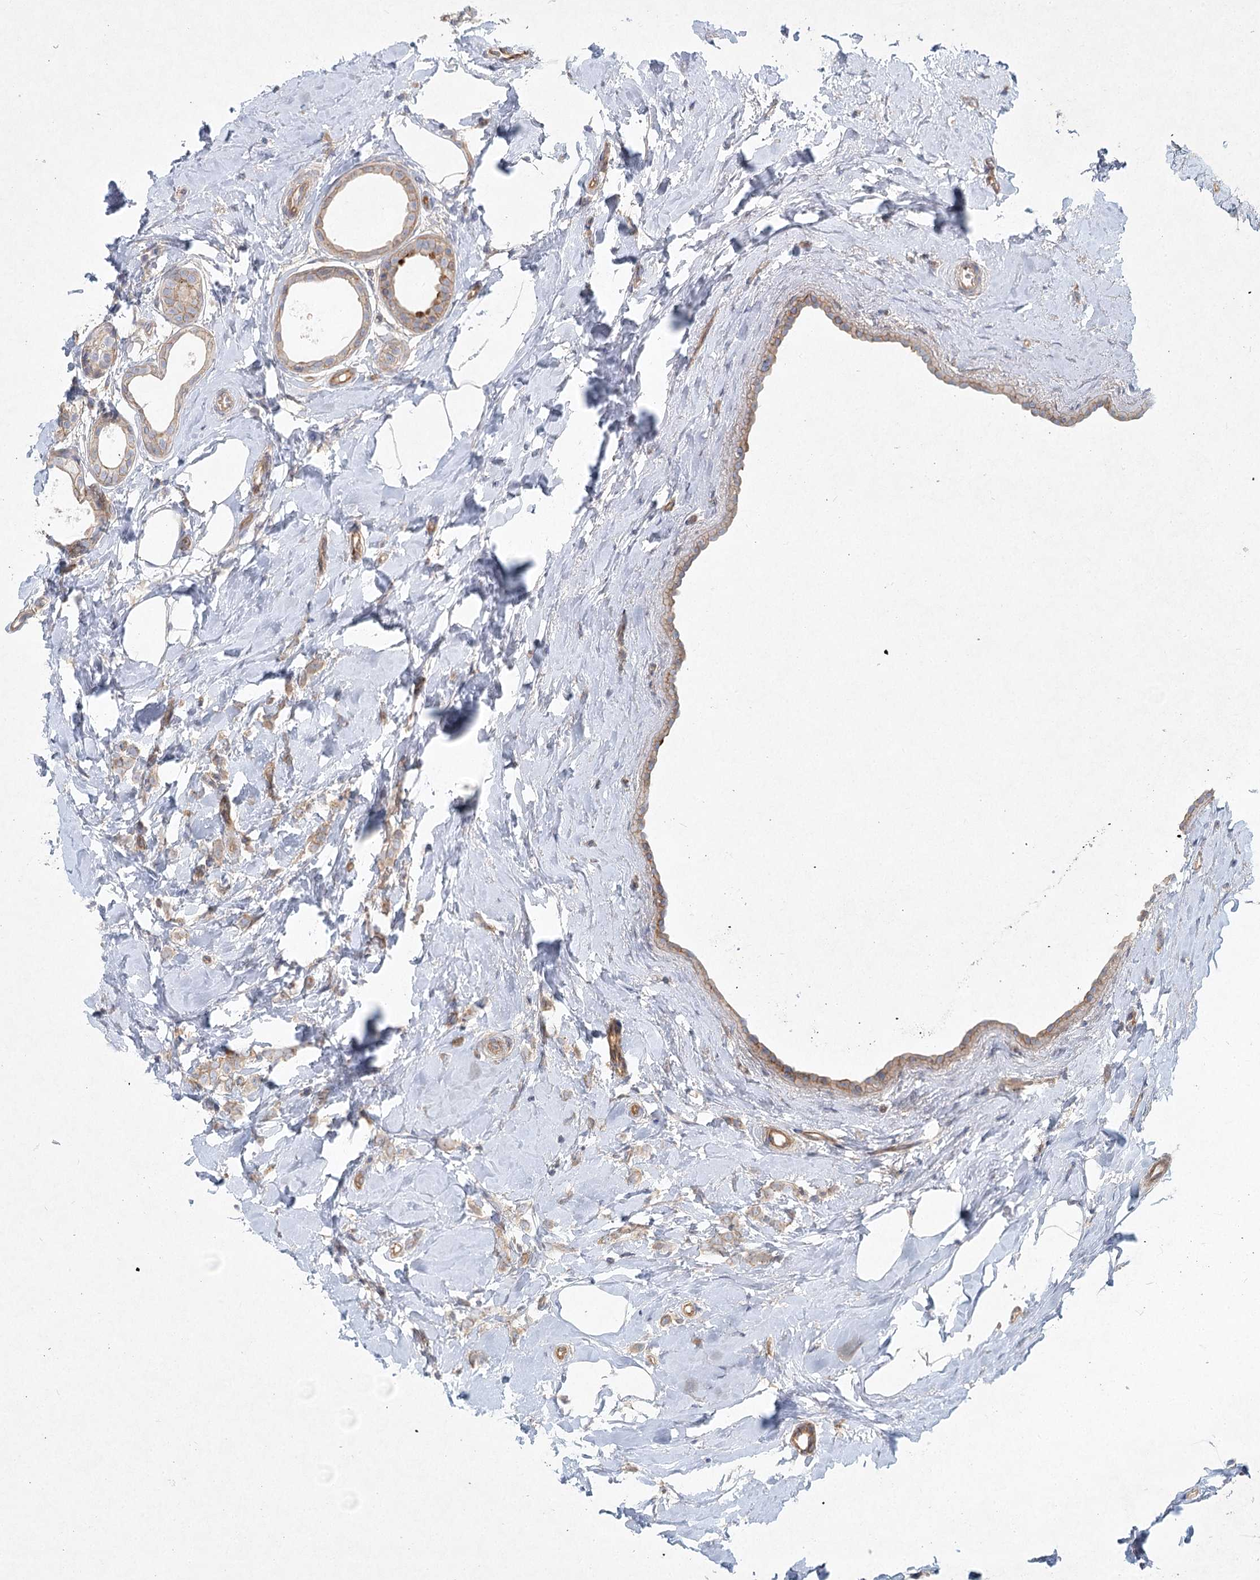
{"staining": {"intensity": "weak", "quantity": ">75%", "location": "cytoplasmic/membranous"}, "tissue": "breast cancer", "cell_type": "Tumor cells", "image_type": "cancer", "snomed": [{"axis": "morphology", "description": "Lobular carcinoma"}, {"axis": "topography", "description": "Breast"}], "caption": "About >75% of tumor cells in human breast cancer display weak cytoplasmic/membranous protein staining as visualized by brown immunohistochemical staining.", "gene": "DNMBP", "patient": {"sex": "female", "age": 47}}